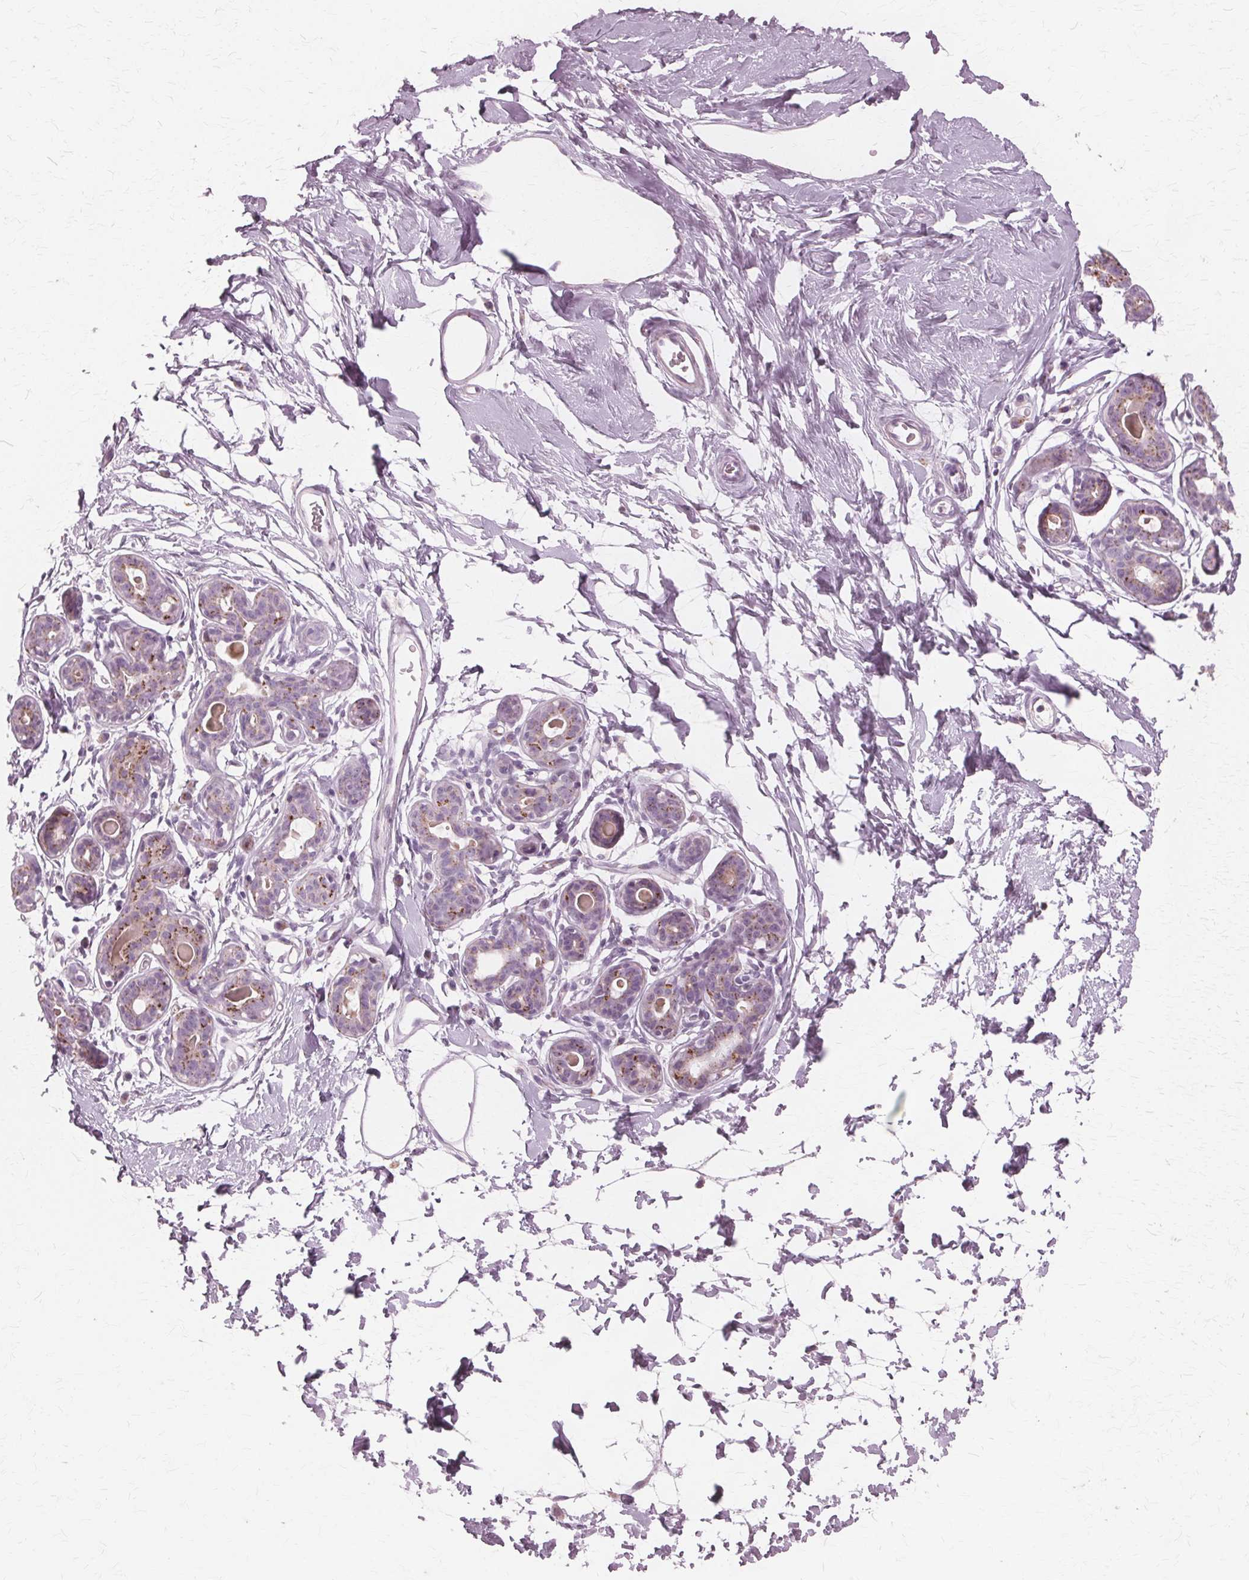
{"staining": {"intensity": "weak", "quantity": "<25%", "location": "cytoplasmic/membranous"}, "tissue": "breast", "cell_type": "Adipocytes", "image_type": "normal", "snomed": [{"axis": "morphology", "description": "Normal tissue, NOS"}, {"axis": "topography", "description": "Breast"}], "caption": "Unremarkable breast was stained to show a protein in brown. There is no significant staining in adipocytes. Brightfield microscopy of IHC stained with DAB (3,3'-diaminobenzidine) (brown) and hematoxylin (blue), captured at high magnification.", "gene": "DNASE2", "patient": {"sex": "female", "age": 45}}